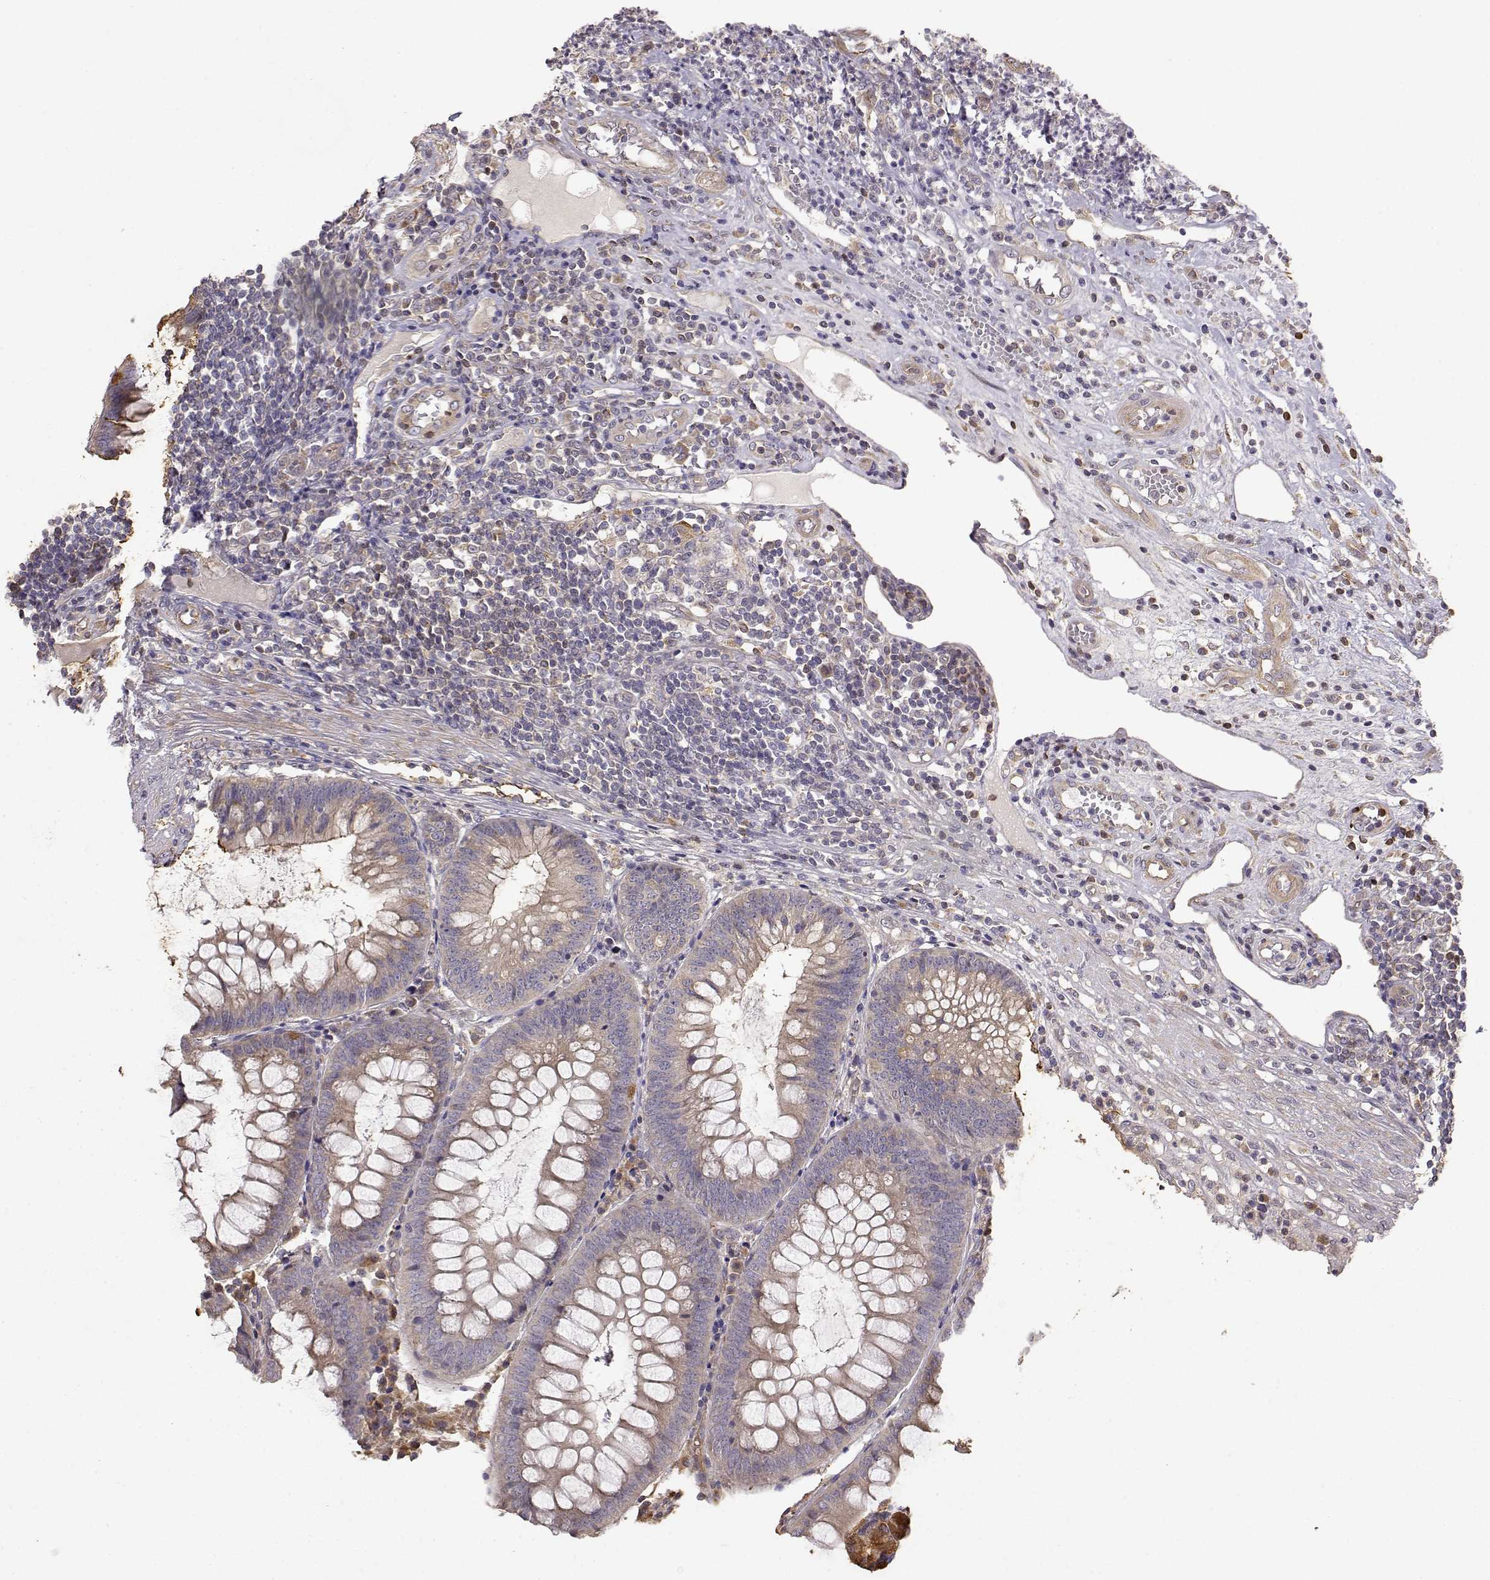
{"staining": {"intensity": "weak", "quantity": ">75%", "location": "cytoplasmic/membranous"}, "tissue": "appendix", "cell_type": "Glandular cells", "image_type": "normal", "snomed": [{"axis": "morphology", "description": "Normal tissue, NOS"}, {"axis": "morphology", "description": "Inflammation, NOS"}, {"axis": "topography", "description": "Appendix"}], "caption": "DAB immunohistochemical staining of normal appendix displays weak cytoplasmic/membranous protein expression in about >75% of glandular cells.", "gene": "CRIM1", "patient": {"sex": "male", "age": 16}}